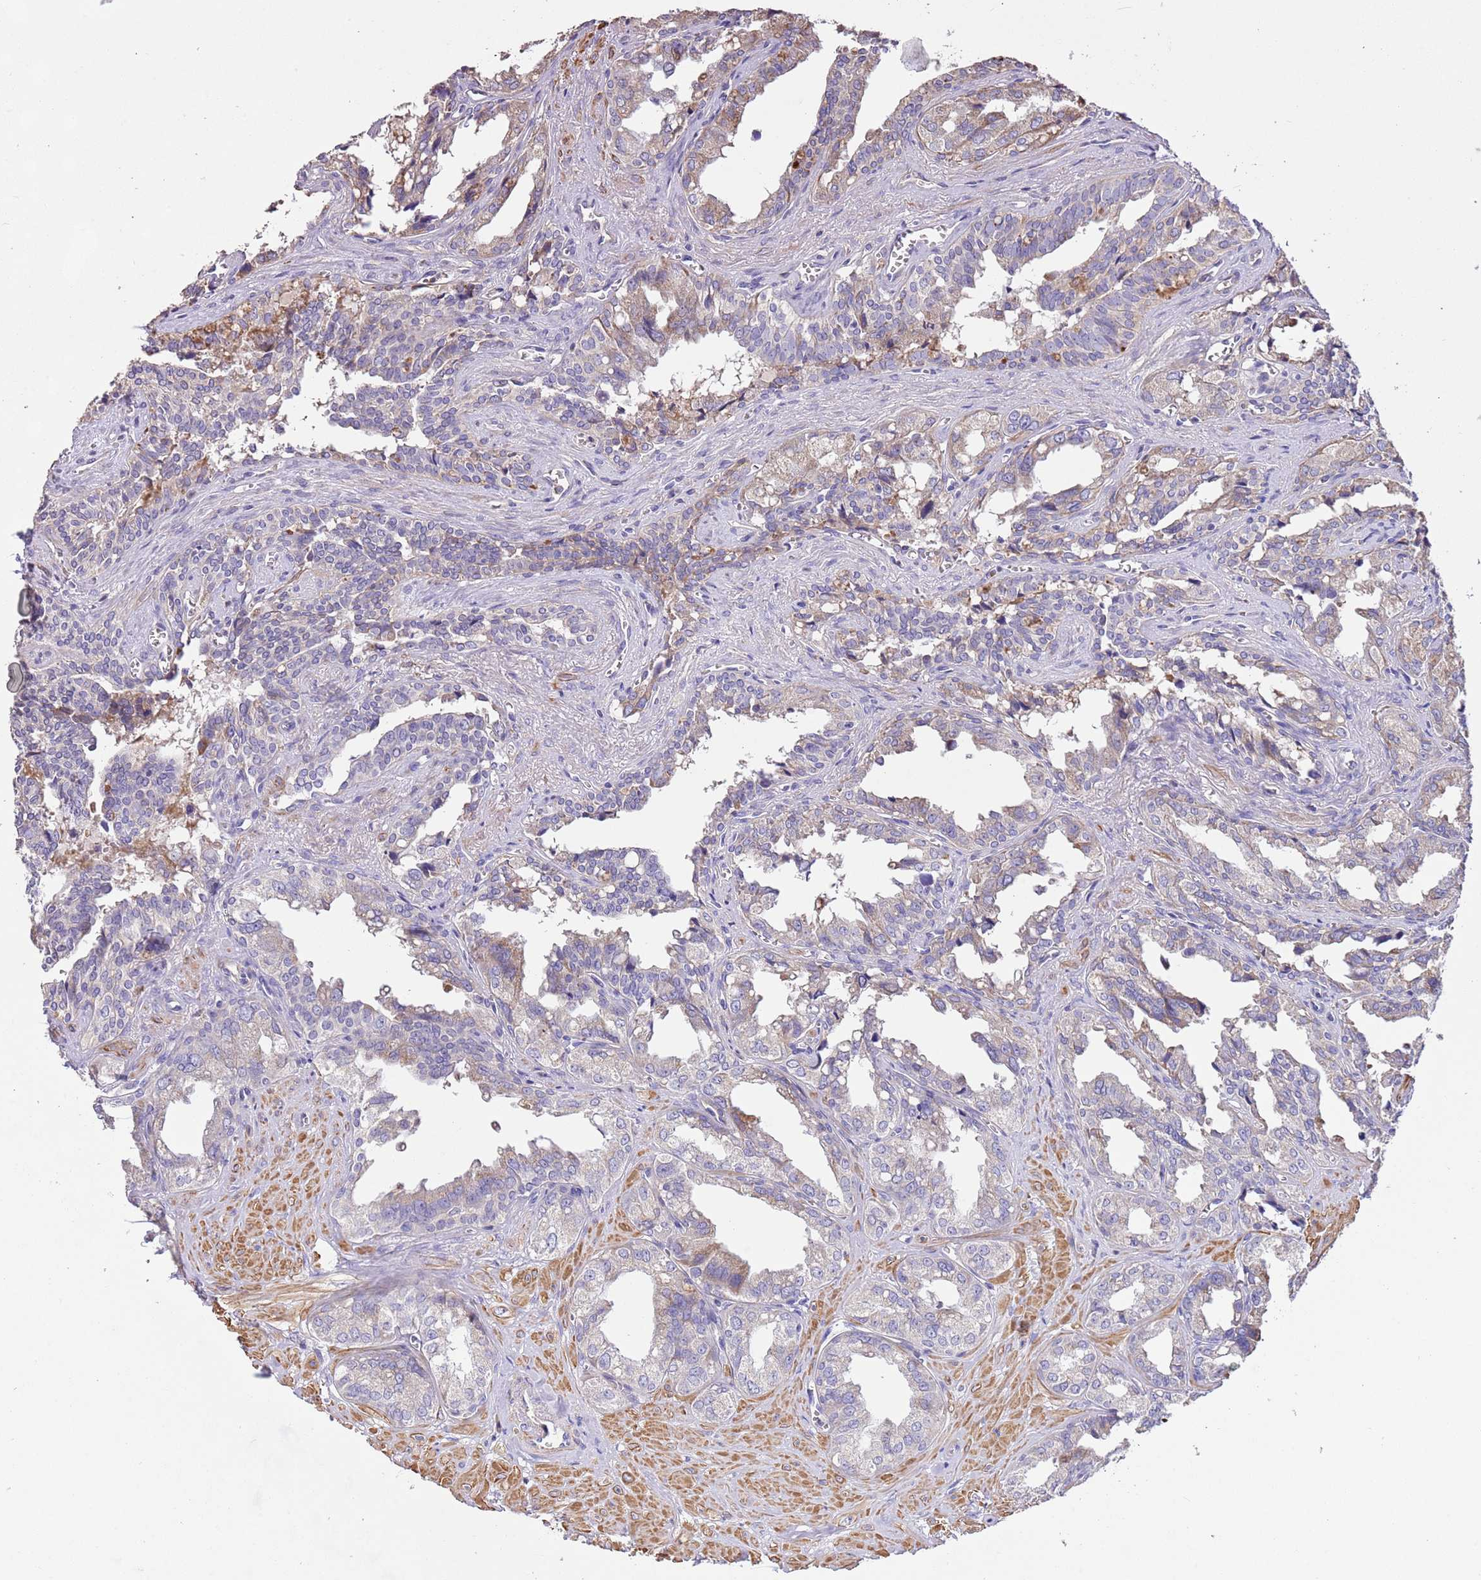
{"staining": {"intensity": "moderate", "quantity": "<25%", "location": "cytoplasmic/membranous"}, "tissue": "seminal vesicle", "cell_type": "Glandular cells", "image_type": "normal", "snomed": [{"axis": "morphology", "description": "Normal tissue, NOS"}, {"axis": "topography", "description": "Seminal veicle"}], "caption": "Benign seminal vesicle exhibits moderate cytoplasmic/membranous staining in approximately <25% of glandular cells, visualized by immunohistochemistry. (brown staining indicates protein expression, while blue staining denotes nuclei).", "gene": "PIGA", "patient": {"sex": "male", "age": 67}}